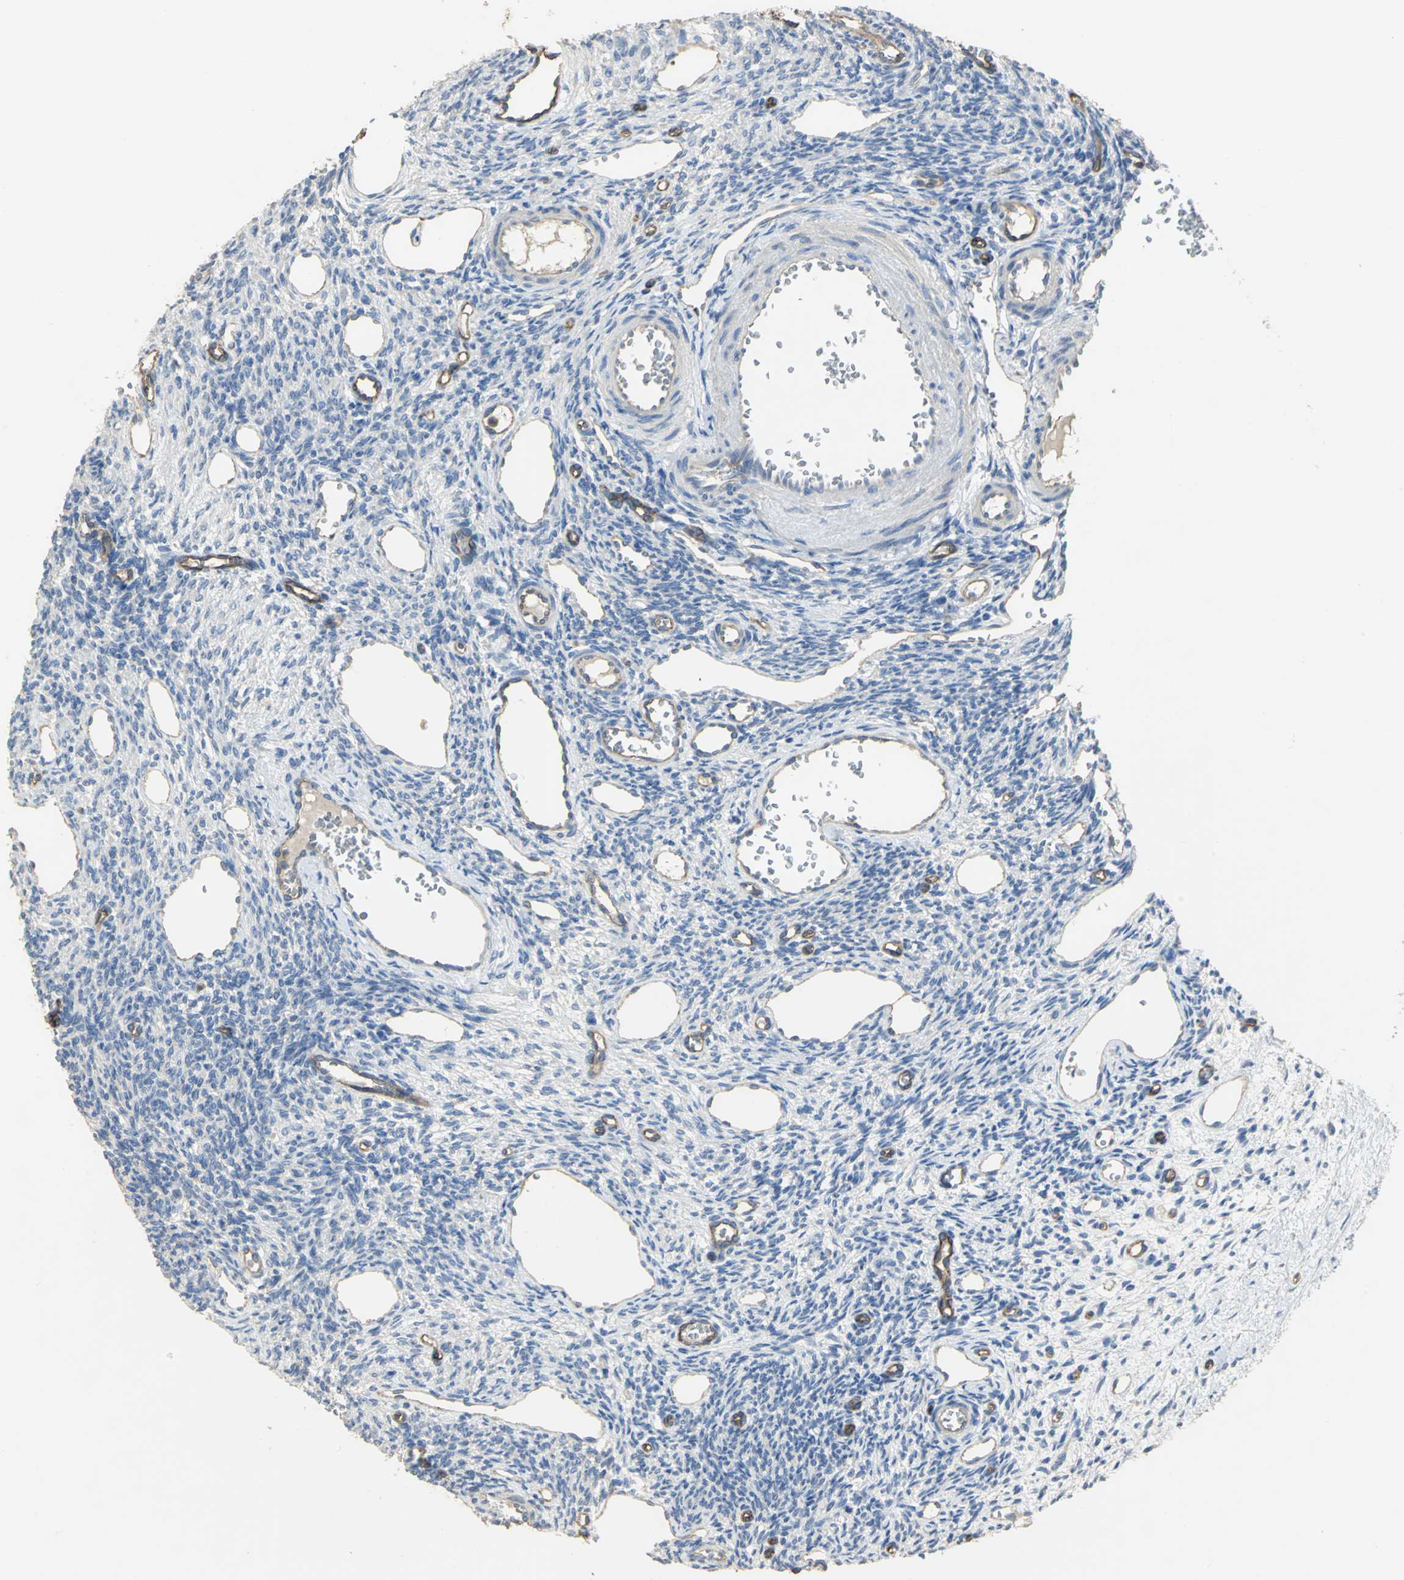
{"staining": {"intensity": "negative", "quantity": "none", "location": "none"}, "tissue": "ovary", "cell_type": "Ovarian stroma cells", "image_type": "normal", "snomed": [{"axis": "morphology", "description": "Normal tissue, NOS"}, {"axis": "topography", "description": "Ovary"}], "caption": "DAB (3,3'-diaminobenzidine) immunohistochemical staining of benign human ovary exhibits no significant expression in ovarian stroma cells. The staining was performed using DAB to visualize the protein expression in brown, while the nuclei were stained in blue with hematoxylin (Magnification: 20x).", "gene": "DLGAP5", "patient": {"sex": "female", "age": 33}}